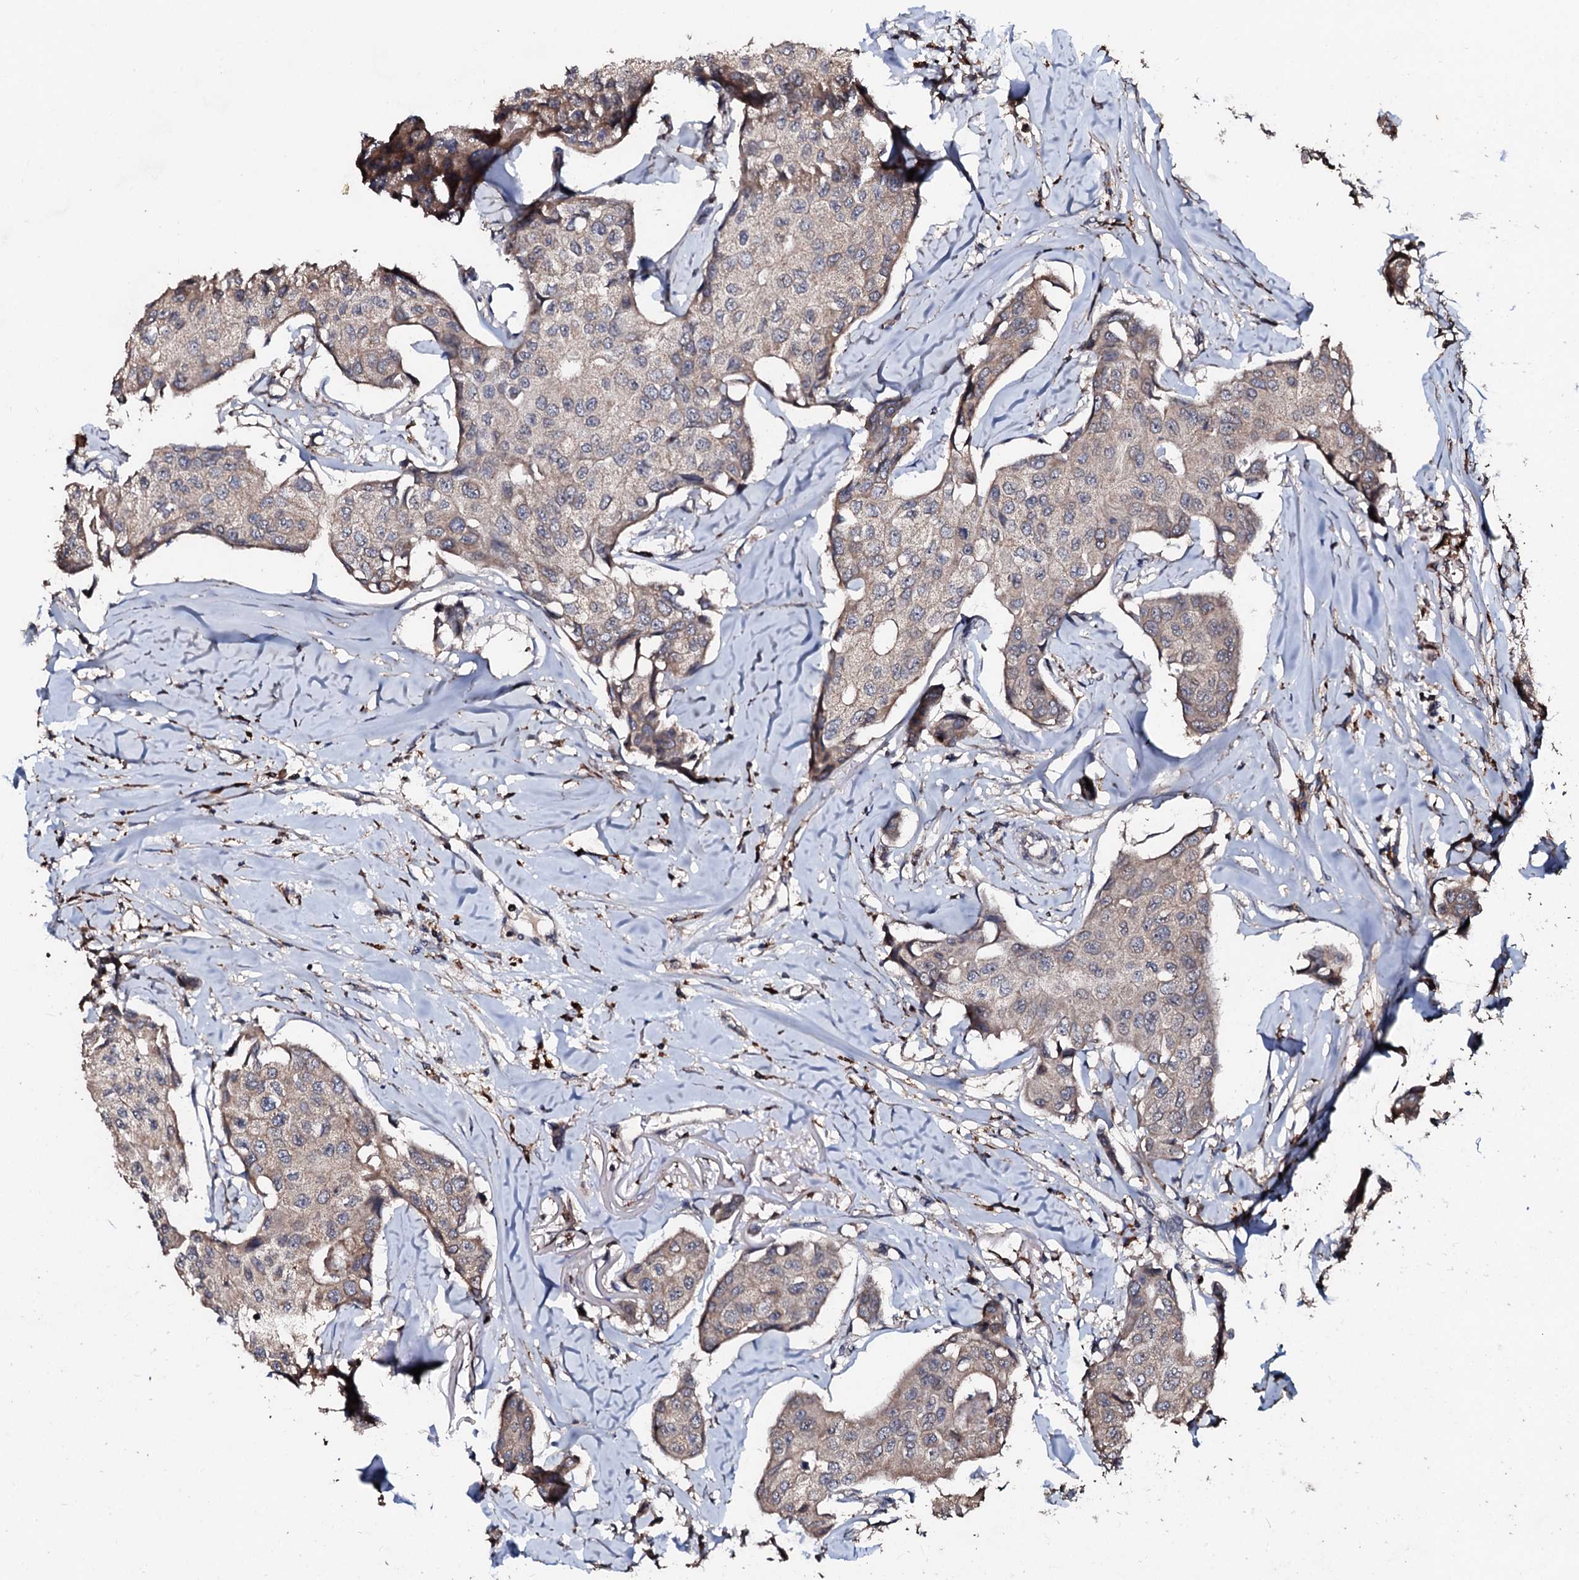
{"staining": {"intensity": "negative", "quantity": "none", "location": "none"}, "tissue": "breast cancer", "cell_type": "Tumor cells", "image_type": "cancer", "snomed": [{"axis": "morphology", "description": "Duct carcinoma"}, {"axis": "topography", "description": "Breast"}], "caption": "Immunohistochemistry histopathology image of neoplastic tissue: human breast cancer stained with DAB demonstrates no significant protein expression in tumor cells.", "gene": "SDHAF2", "patient": {"sex": "female", "age": 80}}